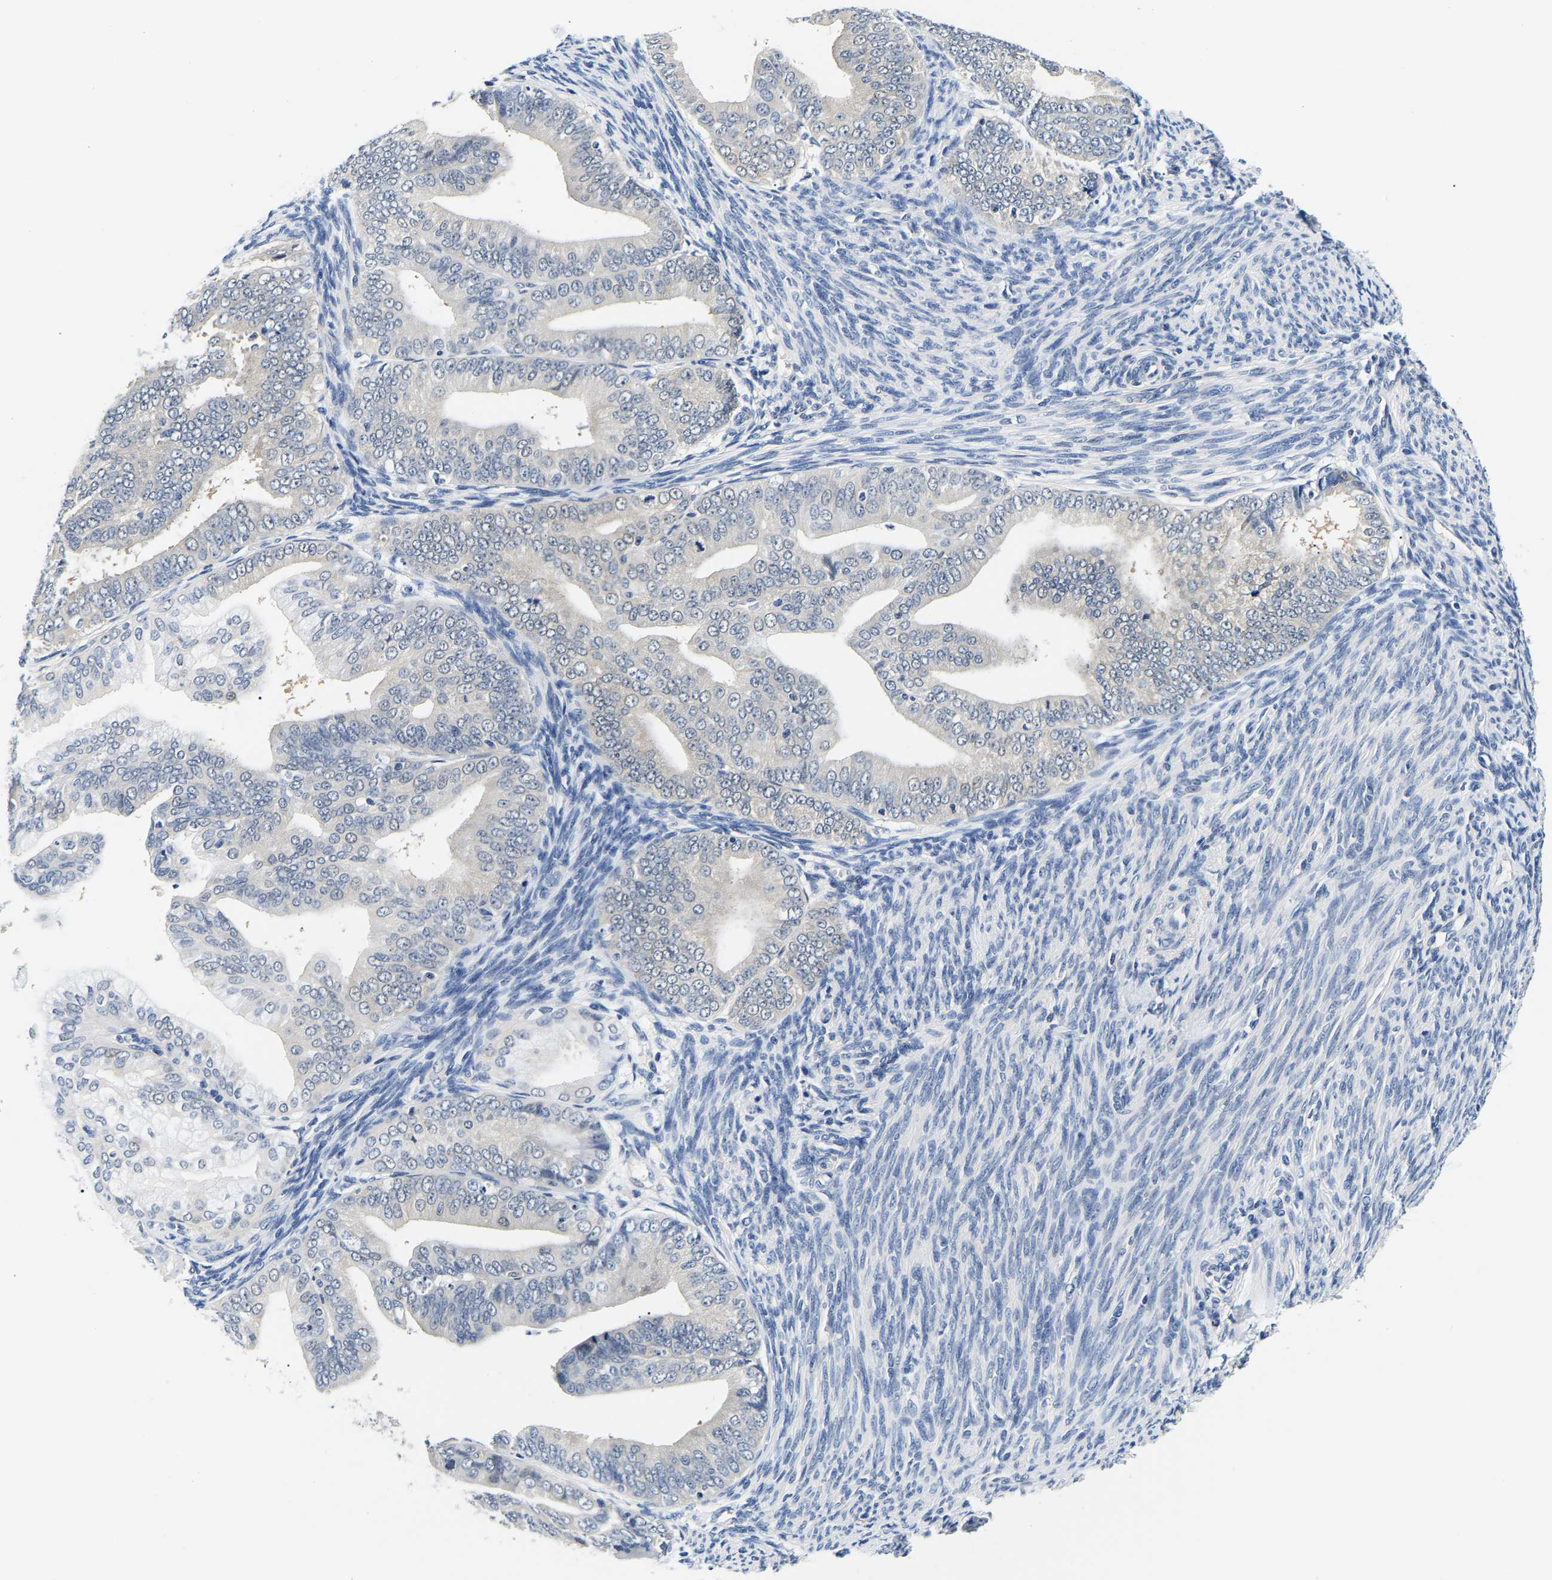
{"staining": {"intensity": "negative", "quantity": "none", "location": "none"}, "tissue": "endometrial cancer", "cell_type": "Tumor cells", "image_type": "cancer", "snomed": [{"axis": "morphology", "description": "Adenocarcinoma, NOS"}, {"axis": "topography", "description": "Endometrium"}], "caption": "High power microscopy histopathology image of an immunohistochemistry histopathology image of adenocarcinoma (endometrial), revealing no significant expression in tumor cells. The staining was performed using DAB to visualize the protein expression in brown, while the nuclei were stained in blue with hematoxylin (Magnification: 20x).", "gene": "UCHL3", "patient": {"sex": "female", "age": 63}}